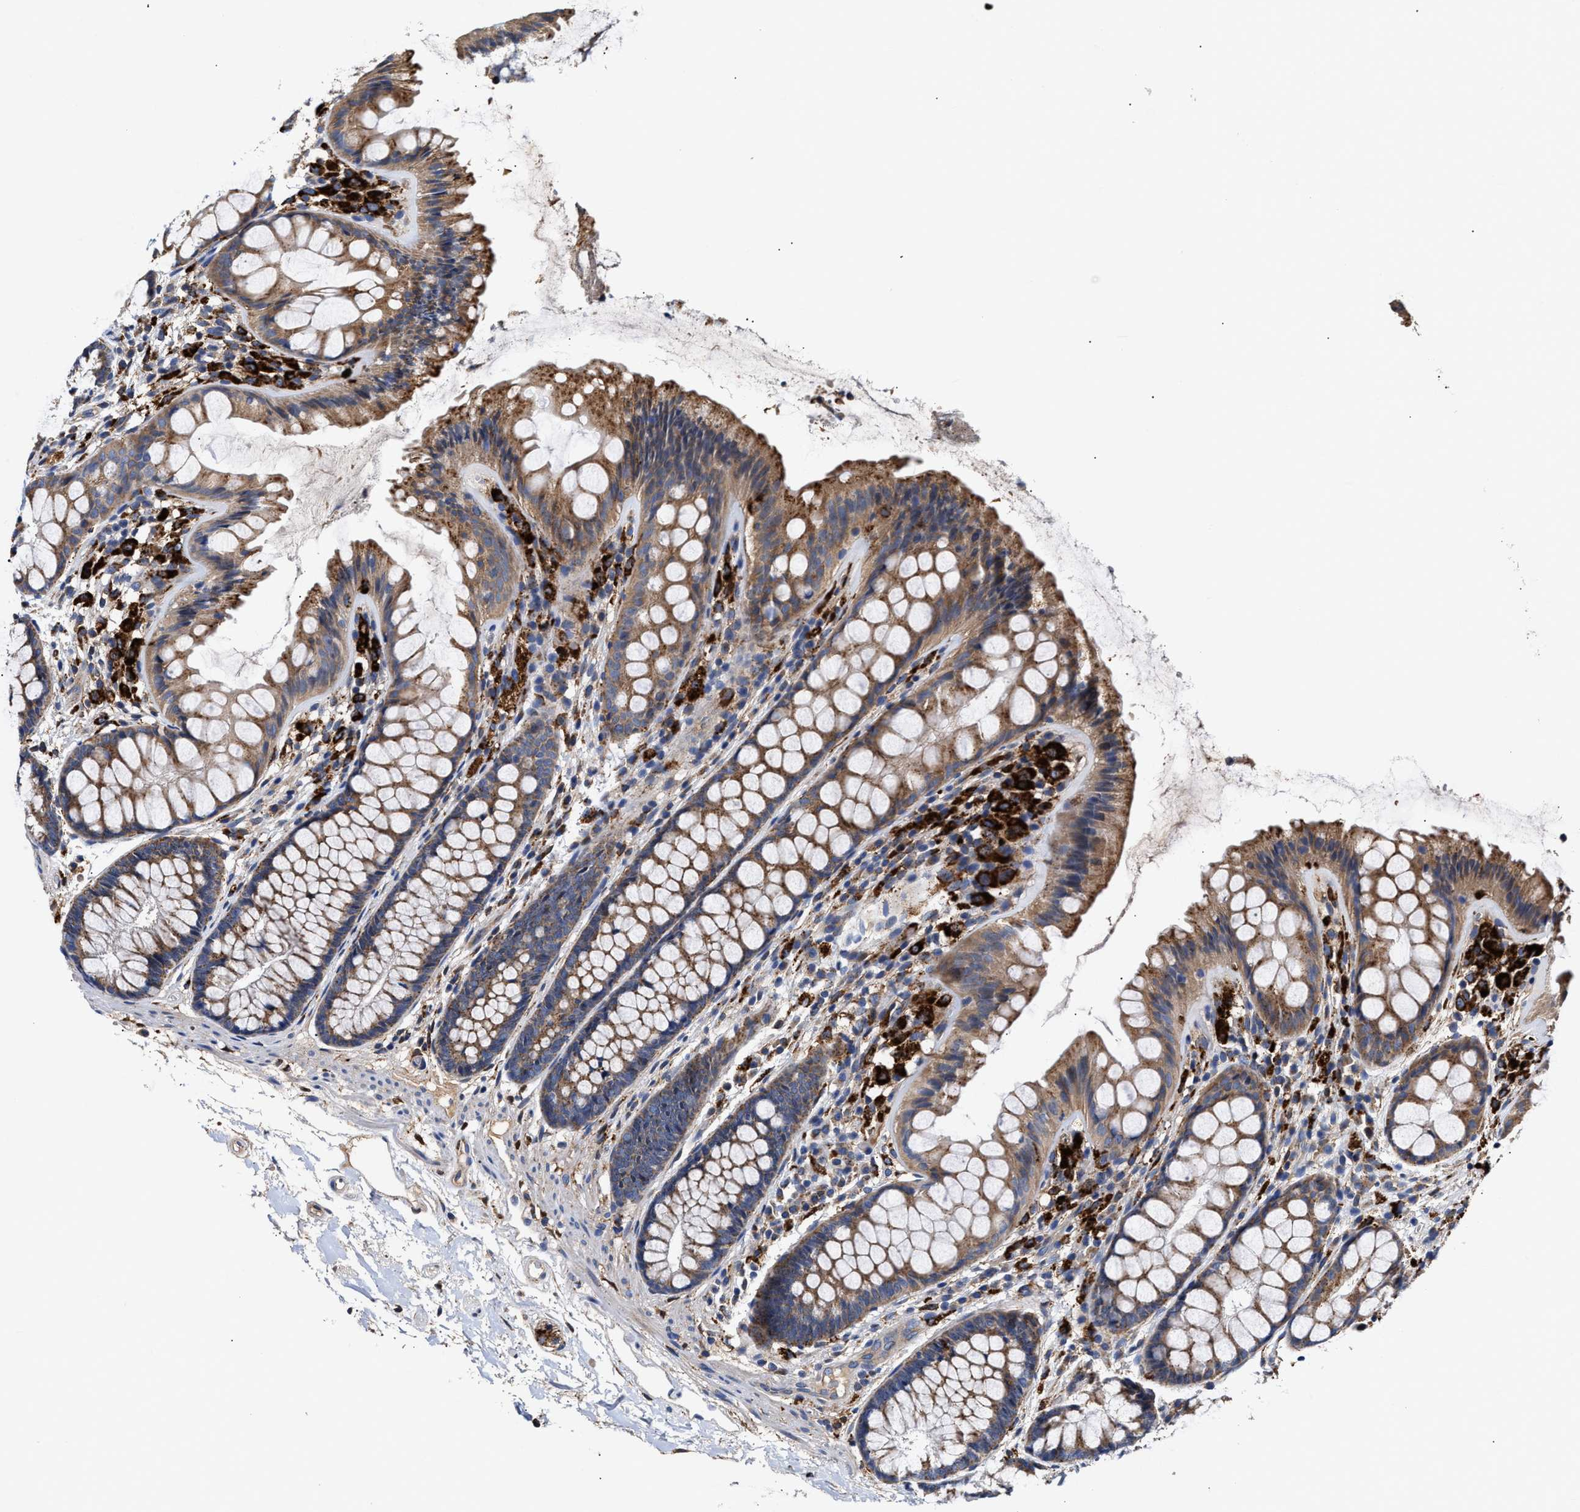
{"staining": {"intensity": "weak", "quantity": ">75%", "location": "cytoplasmic/membranous"}, "tissue": "colon", "cell_type": "Endothelial cells", "image_type": "normal", "snomed": [{"axis": "morphology", "description": "Normal tissue, NOS"}, {"axis": "topography", "description": "Colon"}], "caption": "Immunohistochemical staining of unremarkable colon exhibits >75% levels of weak cytoplasmic/membranous protein positivity in approximately >75% of endothelial cells.", "gene": "CCDC146", "patient": {"sex": "female", "age": 56}}